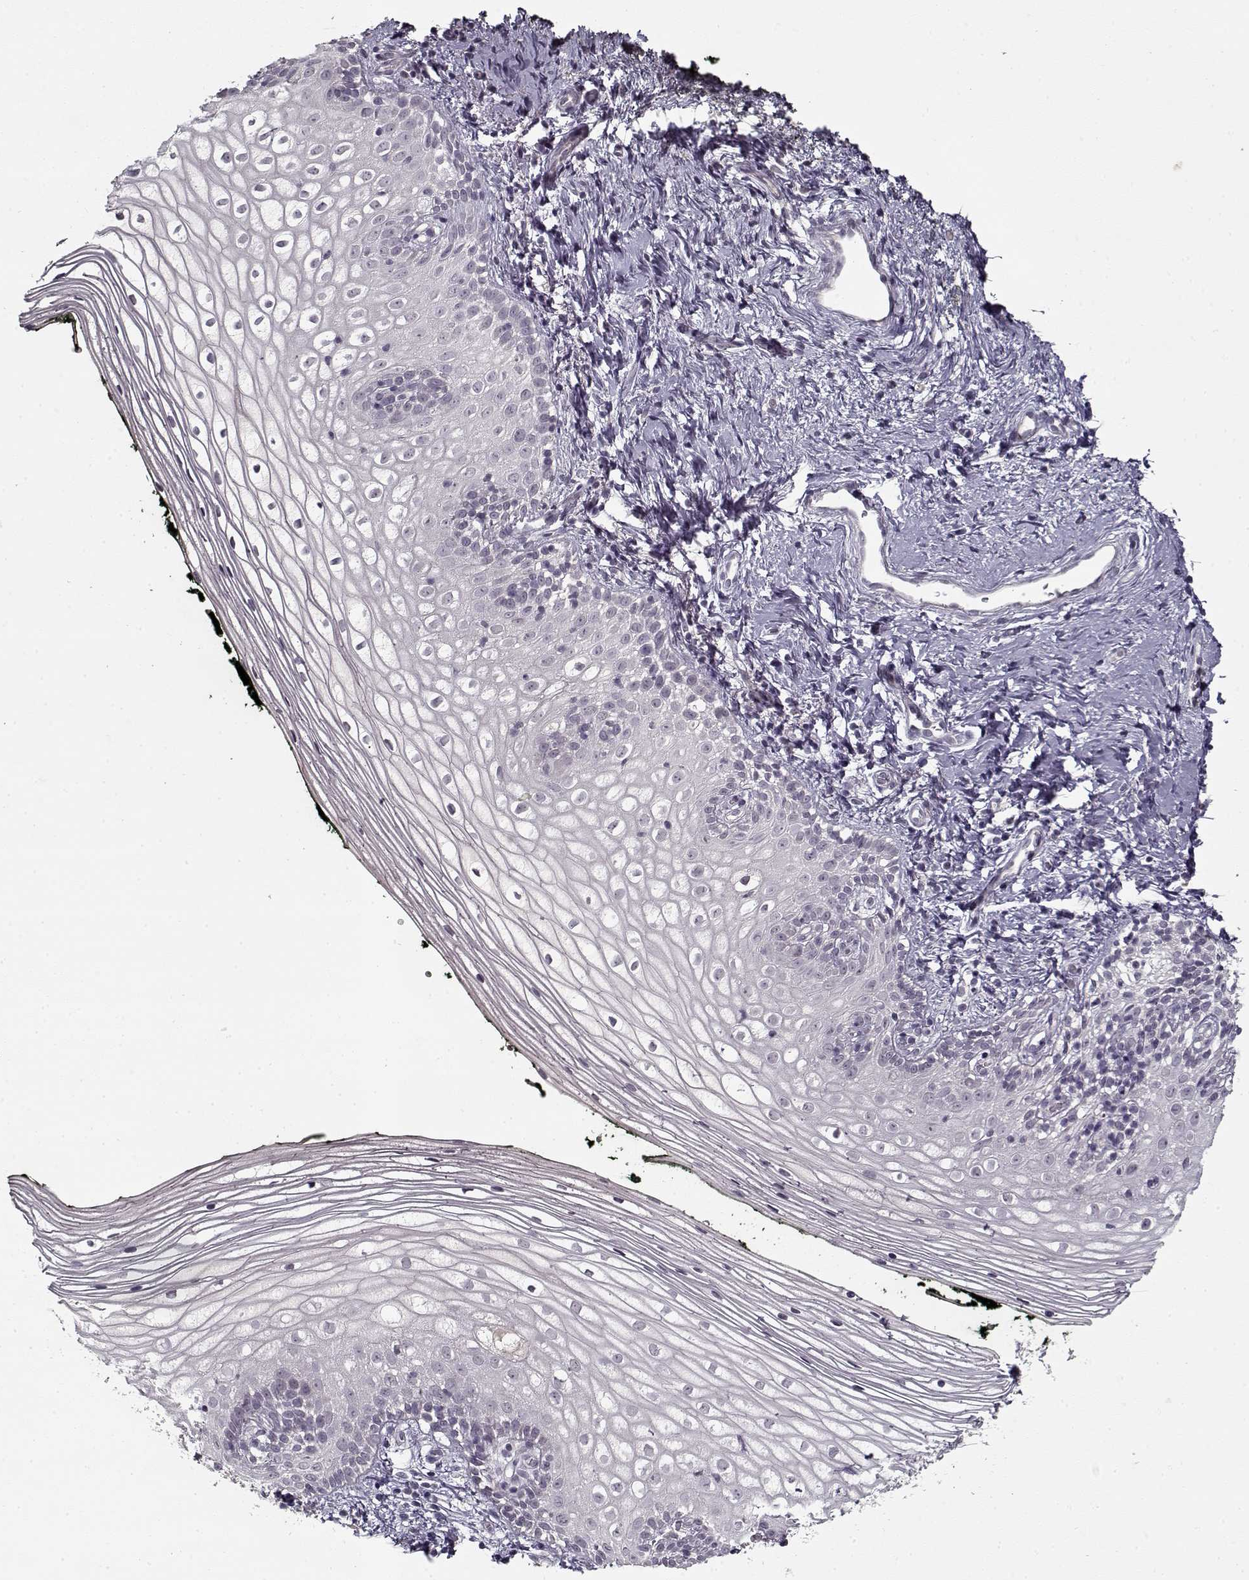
{"staining": {"intensity": "negative", "quantity": "none", "location": "none"}, "tissue": "vagina", "cell_type": "Squamous epithelial cells", "image_type": "normal", "snomed": [{"axis": "morphology", "description": "Normal tissue, NOS"}, {"axis": "topography", "description": "Vagina"}], "caption": "DAB immunohistochemical staining of normal vagina displays no significant positivity in squamous epithelial cells.", "gene": "LAMA2", "patient": {"sex": "female", "age": 47}}